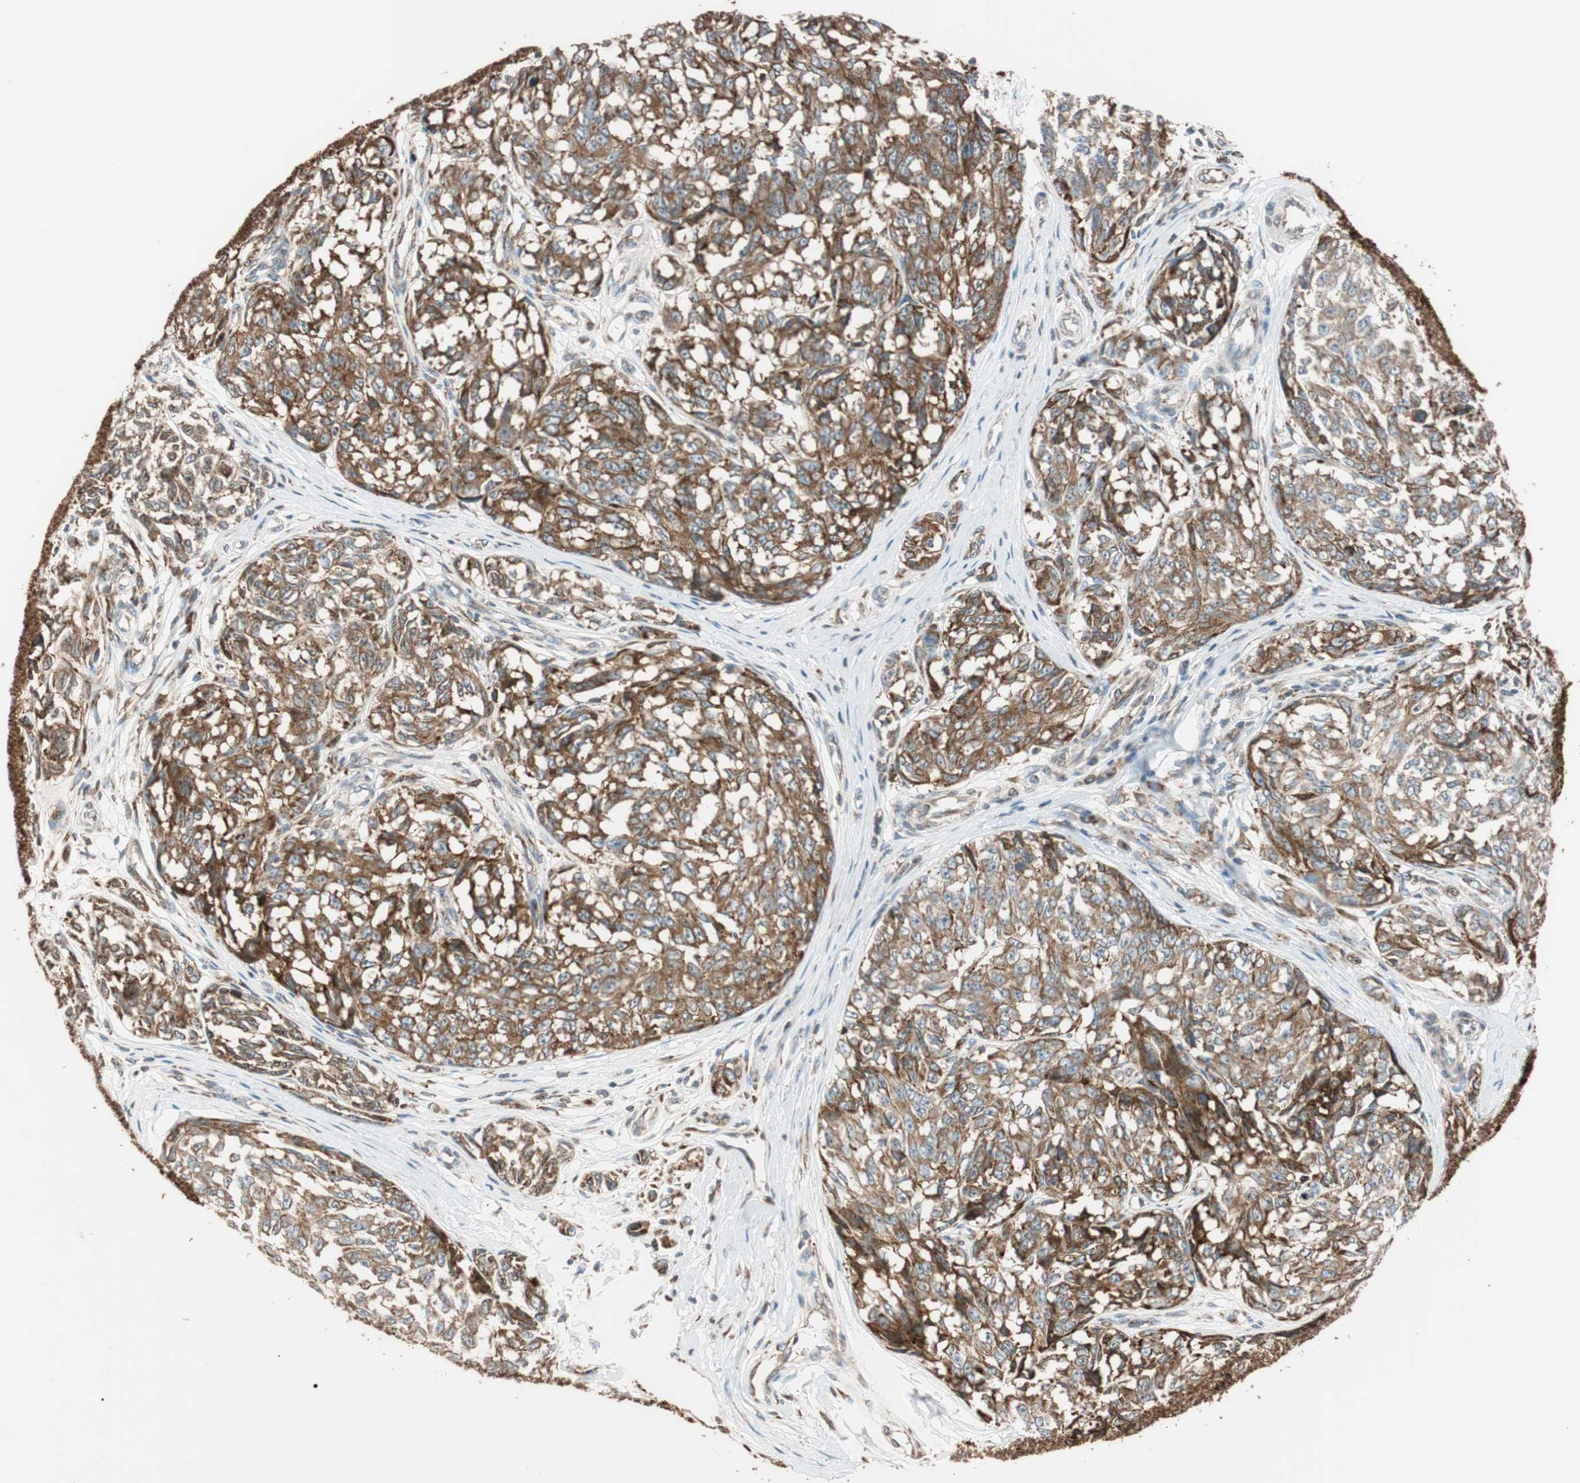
{"staining": {"intensity": "moderate", "quantity": ">75%", "location": "cytoplasmic/membranous"}, "tissue": "melanoma", "cell_type": "Tumor cells", "image_type": "cancer", "snomed": [{"axis": "morphology", "description": "Malignant melanoma, NOS"}, {"axis": "topography", "description": "Skin"}], "caption": "Protein analysis of melanoma tissue shows moderate cytoplasmic/membranous staining in about >75% of tumor cells. (DAB IHC with brightfield microscopy, high magnification).", "gene": "PRKCSH", "patient": {"sex": "female", "age": 64}}